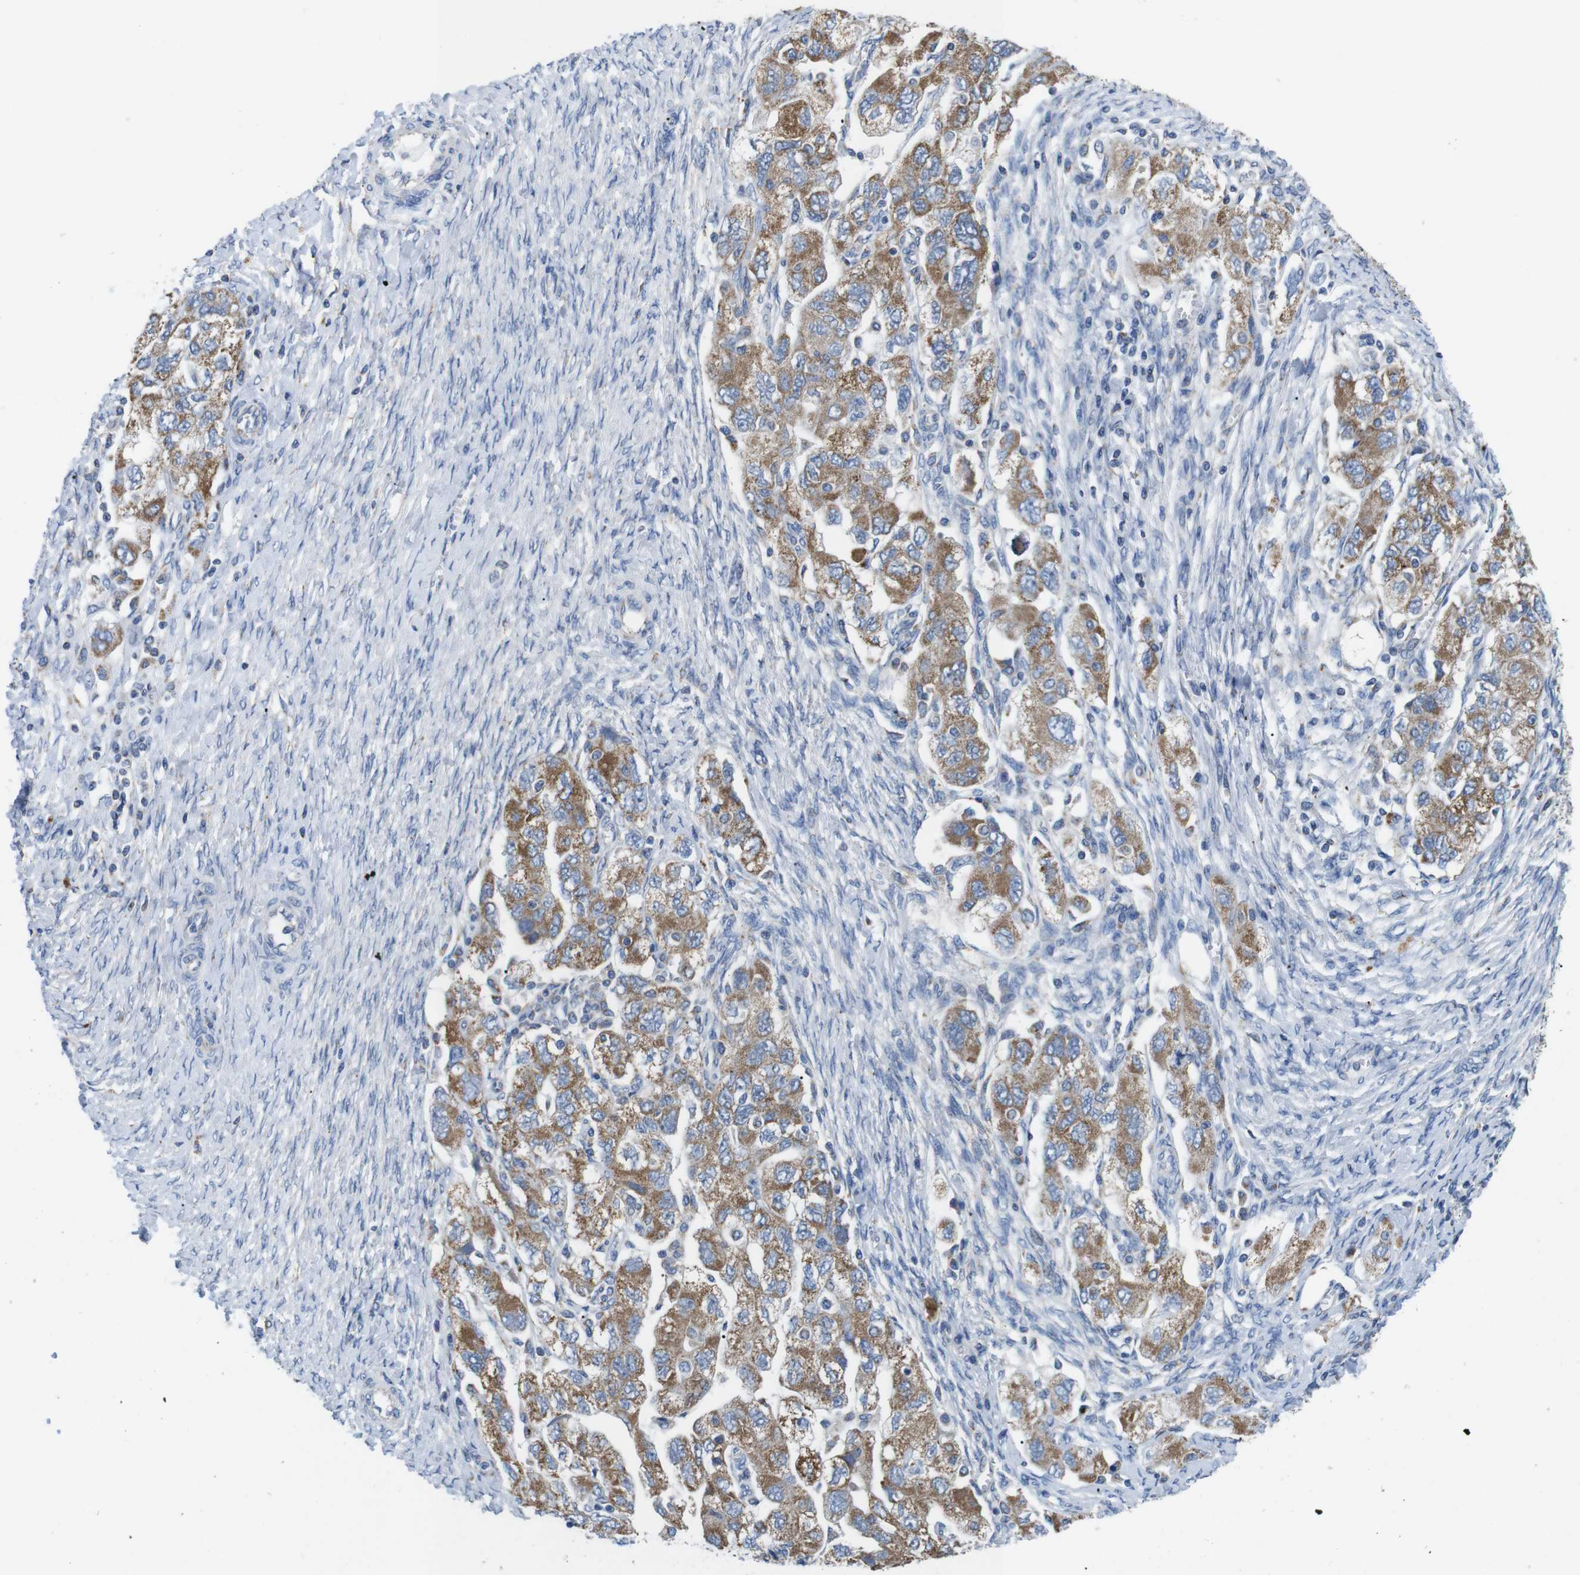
{"staining": {"intensity": "moderate", "quantity": ">75%", "location": "cytoplasmic/membranous"}, "tissue": "ovarian cancer", "cell_type": "Tumor cells", "image_type": "cancer", "snomed": [{"axis": "morphology", "description": "Carcinoma, NOS"}, {"axis": "morphology", "description": "Cystadenocarcinoma, serous, NOS"}, {"axis": "topography", "description": "Ovary"}], "caption": "Protein expression analysis of ovarian carcinoma shows moderate cytoplasmic/membranous expression in approximately >75% of tumor cells. (brown staining indicates protein expression, while blue staining denotes nuclei).", "gene": "F2RL1", "patient": {"sex": "female", "age": 69}}